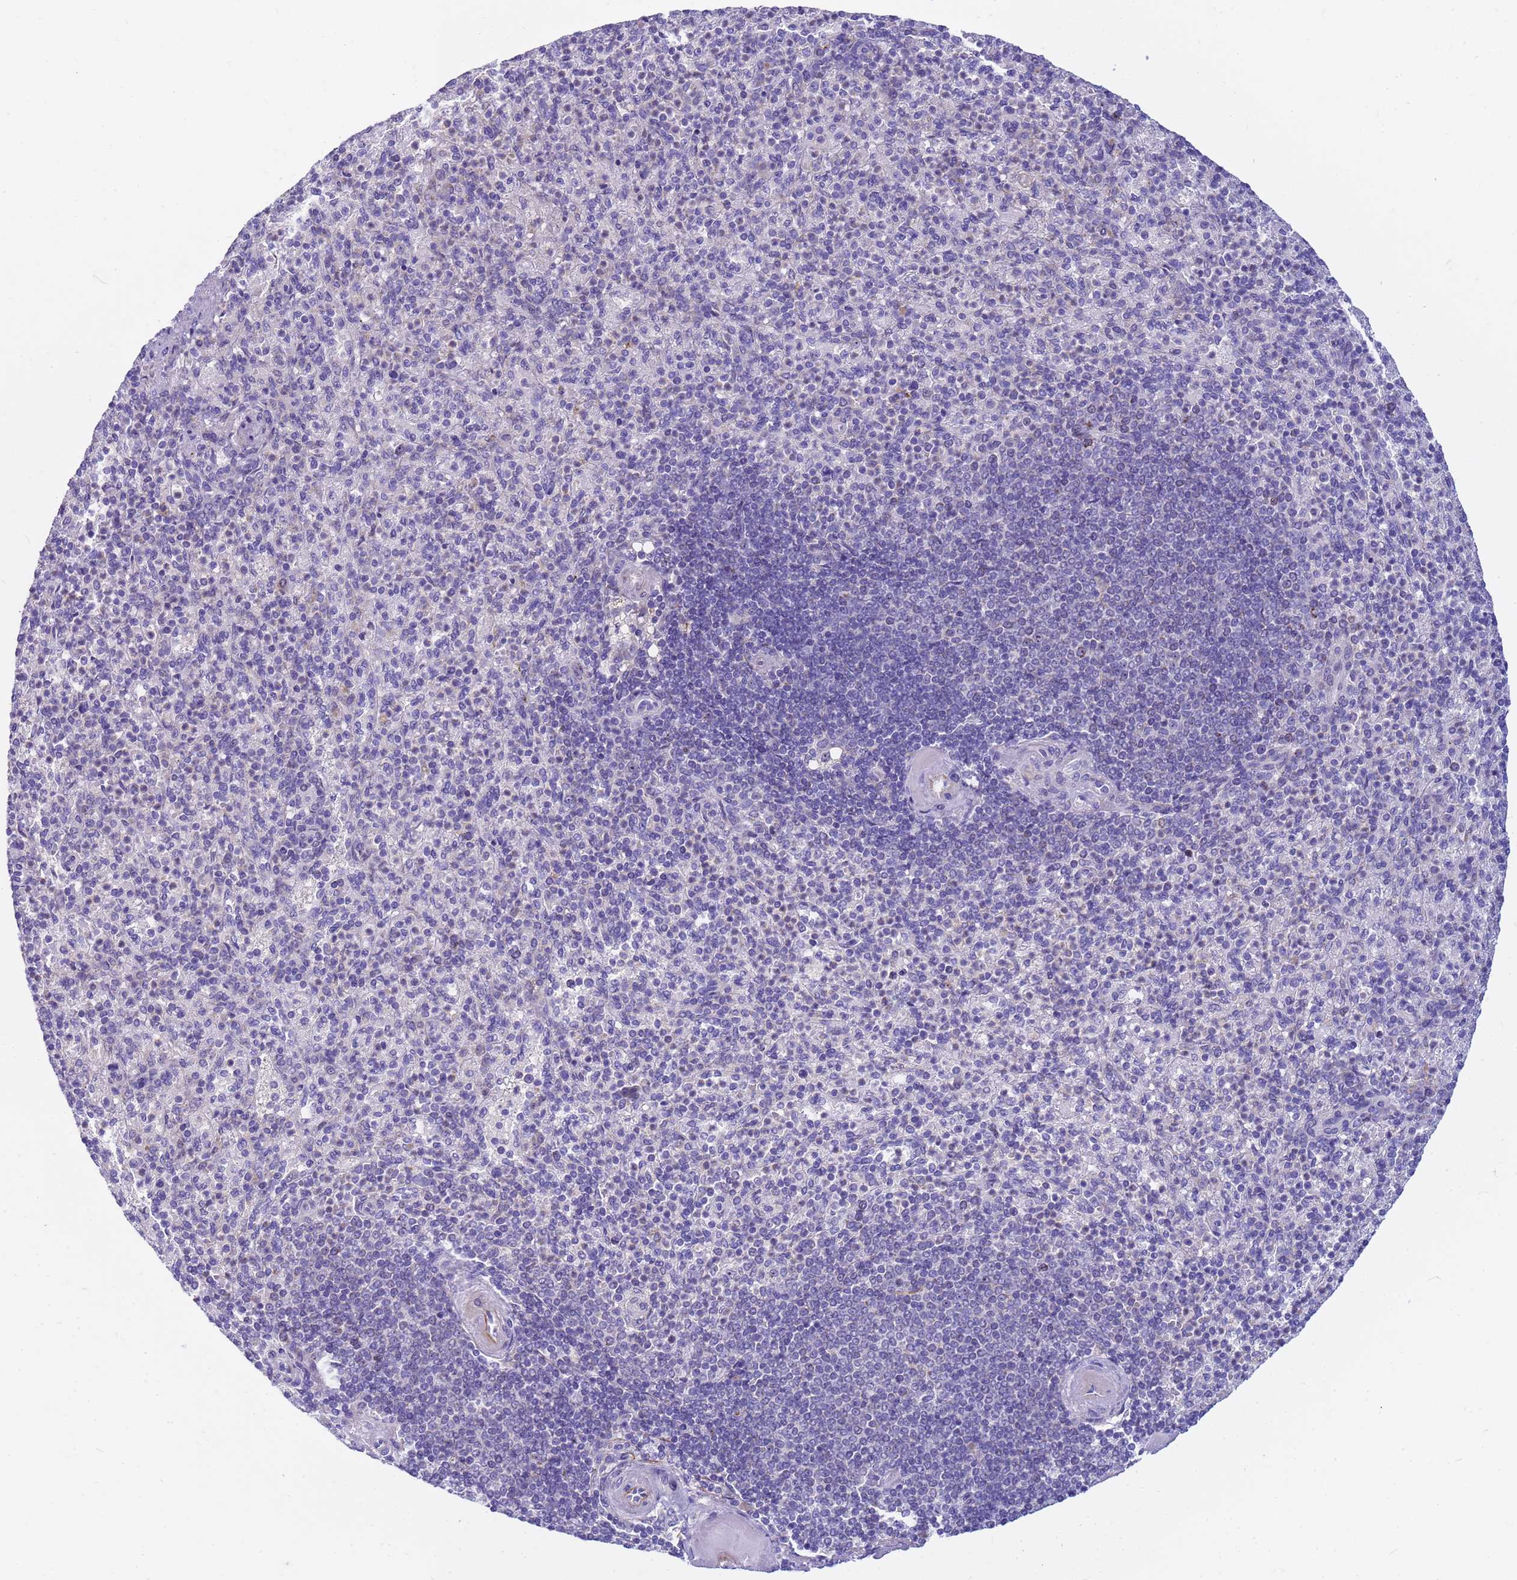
{"staining": {"intensity": "negative", "quantity": "none", "location": "none"}, "tissue": "spleen", "cell_type": "Cells in red pulp", "image_type": "normal", "snomed": [{"axis": "morphology", "description": "Normal tissue, NOS"}, {"axis": "topography", "description": "Spleen"}], "caption": "DAB immunohistochemical staining of normal spleen reveals no significant positivity in cells in red pulp. (Immunohistochemistry (ihc), brightfield microscopy, high magnification).", "gene": "LRATD1", "patient": {"sex": "female", "age": 74}}